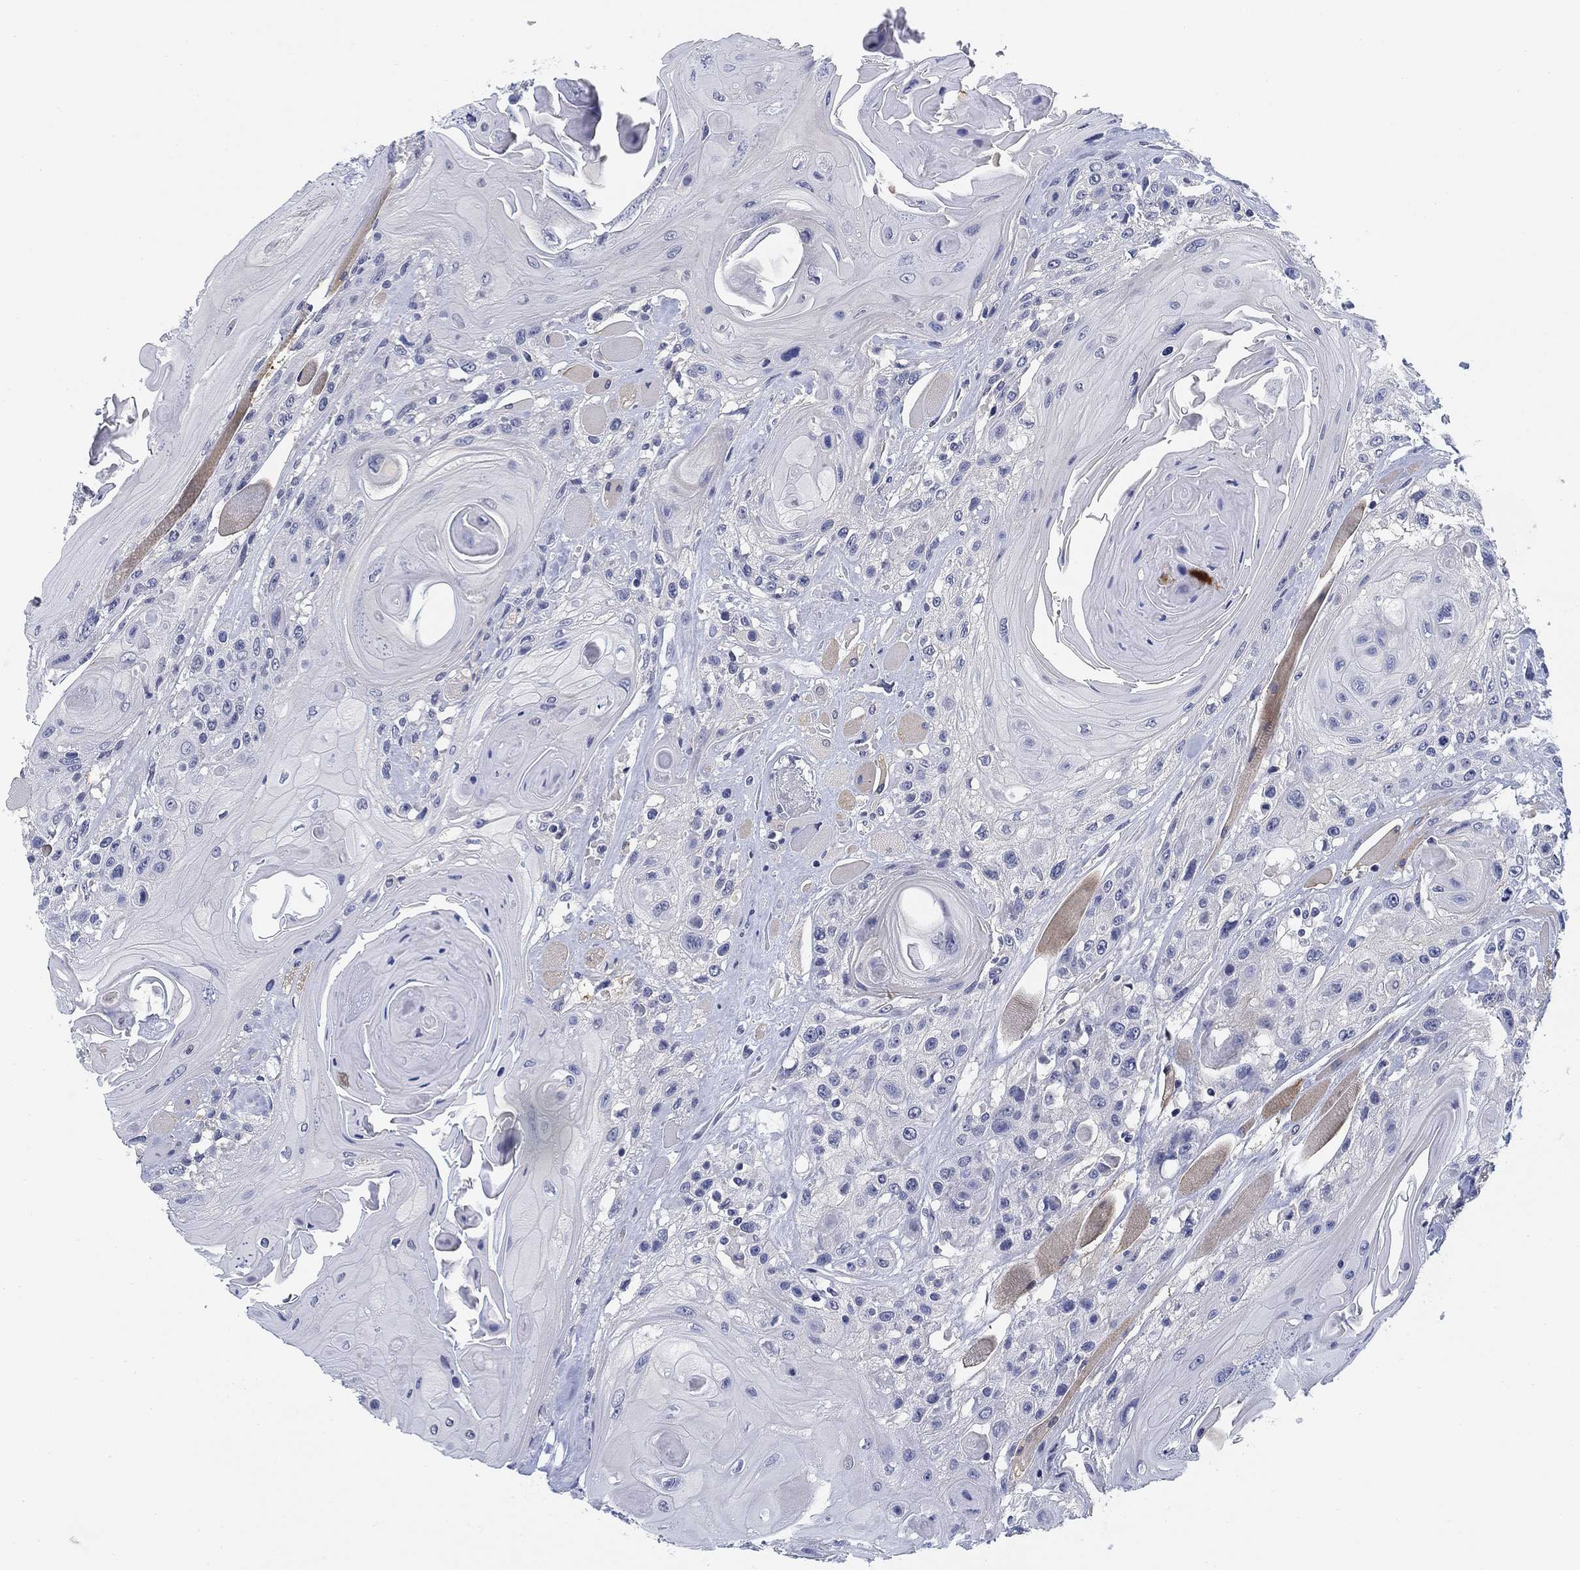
{"staining": {"intensity": "negative", "quantity": "none", "location": "none"}, "tissue": "head and neck cancer", "cell_type": "Tumor cells", "image_type": "cancer", "snomed": [{"axis": "morphology", "description": "Squamous cell carcinoma, NOS"}, {"axis": "topography", "description": "Head-Neck"}], "caption": "IHC of human head and neck cancer exhibits no positivity in tumor cells.", "gene": "SLC2A5", "patient": {"sex": "female", "age": 59}}